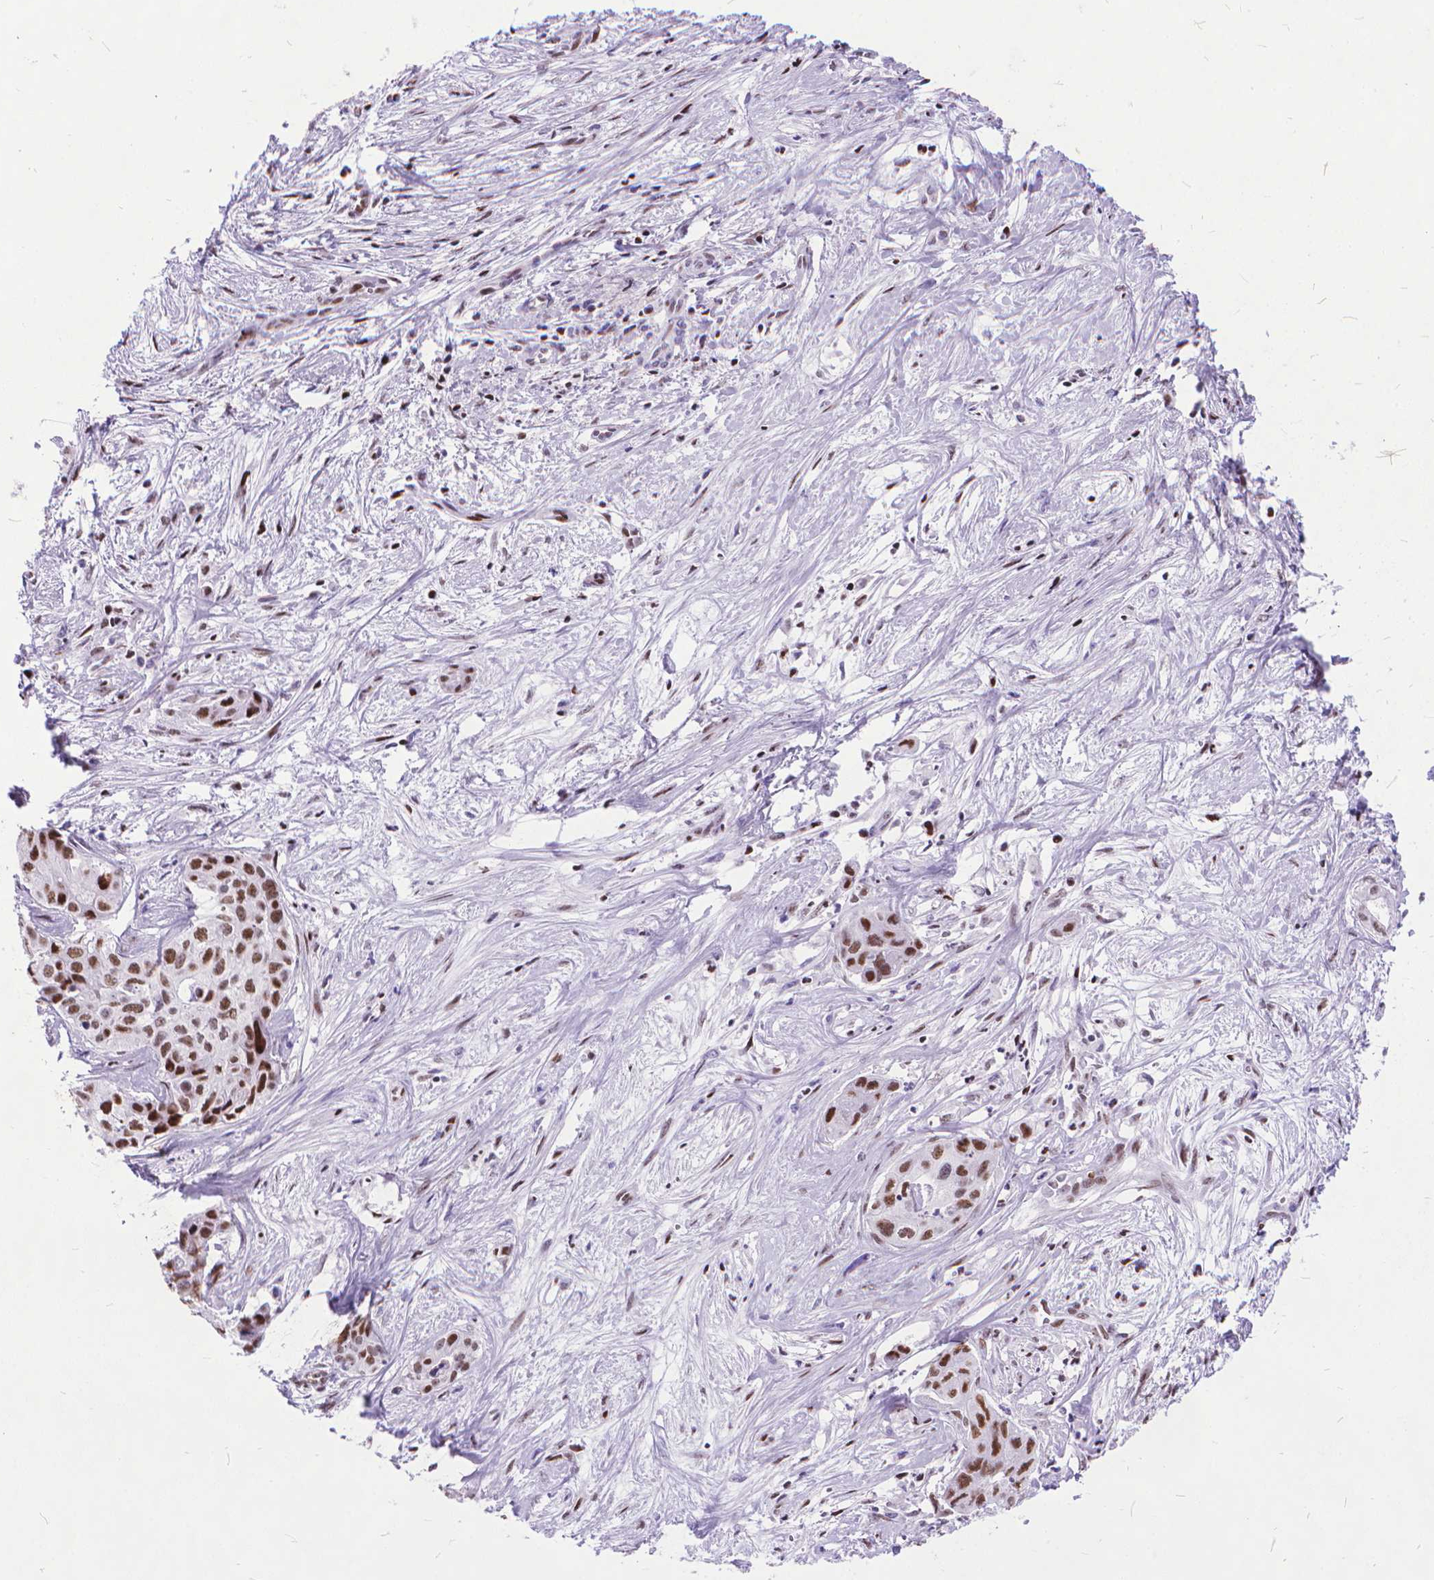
{"staining": {"intensity": "strong", "quantity": ">75%", "location": "nuclear"}, "tissue": "liver cancer", "cell_type": "Tumor cells", "image_type": "cancer", "snomed": [{"axis": "morphology", "description": "Cholangiocarcinoma"}, {"axis": "topography", "description": "Liver"}], "caption": "Liver cancer was stained to show a protein in brown. There is high levels of strong nuclear staining in about >75% of tumor cells. Immunohistochemistry stains the protein in brown and the nuclei are stained blue.", "gene": "POLE4", "patient": {"sex": "female", "age": 65}}